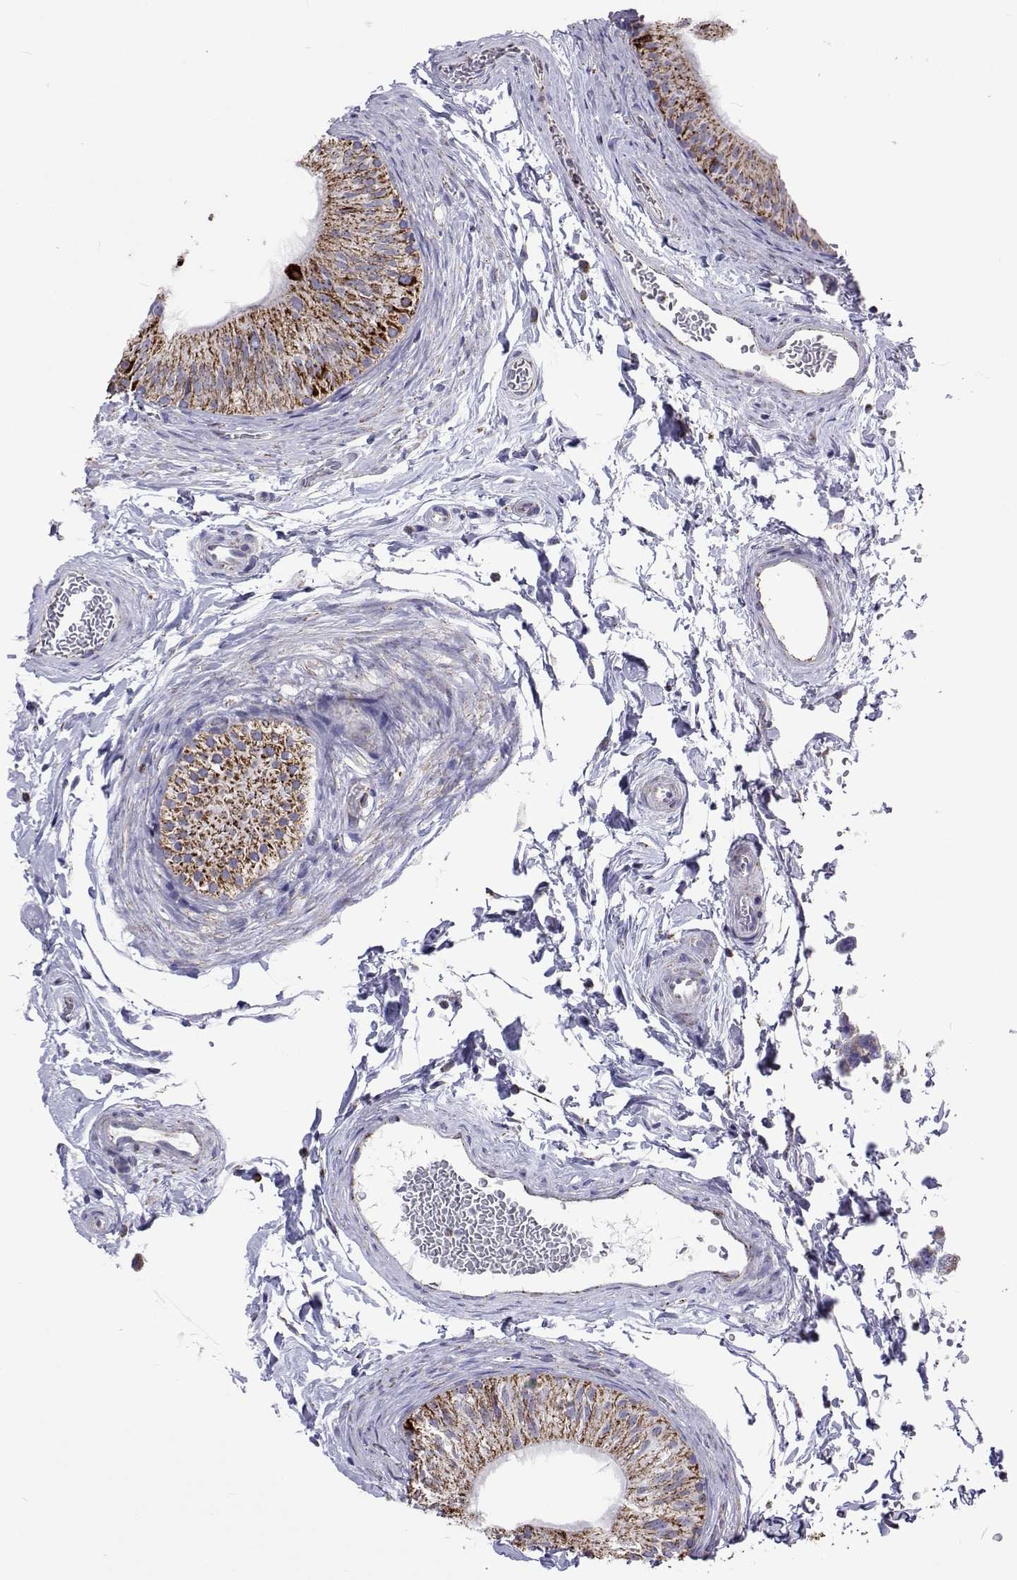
{"staining": {"intensity": "strong", "quantity": "25%-75%", "location": "cytoplasmic/membranous"}, "tissue": "epididymis", "cell_type": "Glandular cells", "image_type": "normal", "snomed": [{"axis": "morphology", "description": "Normal tissue, NOS"}, {"axis": "topography", "description": "Epididymis, spermatic cord, NOS"}, {"axis": "topography", "description": "Epididymis"}], "caption": "Brown immunohistochemical staining in normal epididymis demonstrates strong cytoplasmic/membranous staining in about 25%-75% of glandular cells.", "gene": "MCCC2", "patient": {"sex": "male", "age": 31}}